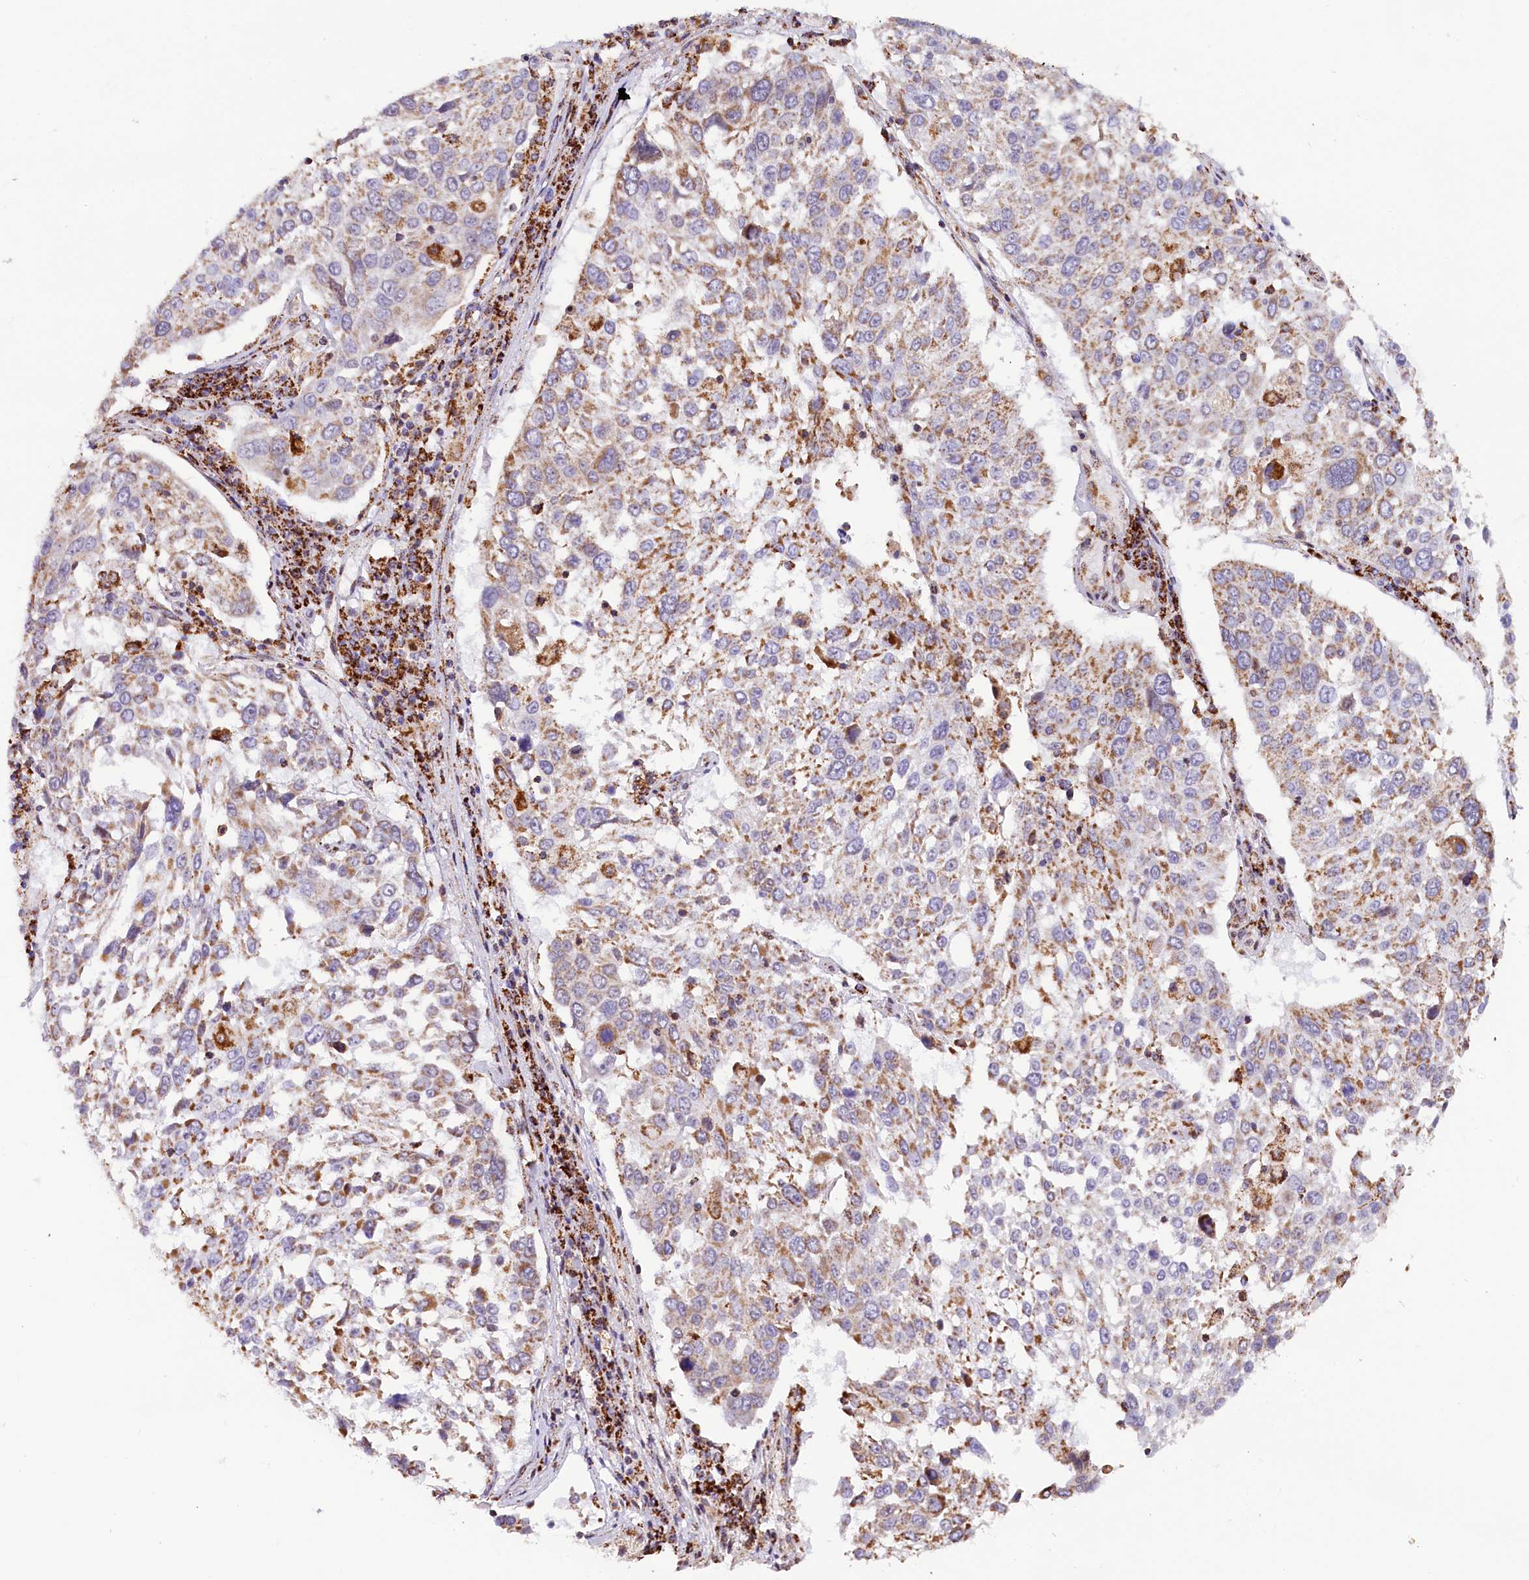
{"staining": {"intensity": "moderate", "quantity": "25%-75%", "location": "cytoplasmic/membranous"}, "tissue": "lung cancer", "cell_type": "Tumor cells", "image_type": "cancer", "snomed": [{"axis": "morphology", "description": "Squamous cell carcinoma, NOS"}, {"axis": "topography", "description": "Lung"}], "caption": "Lung cancer (squamous cell carcinoma) stained with immunohistochemistry (IHC) exhibits moderate cytoplasmic/membranous expression in approximately 25%-75% of tumor cells. (Brightfield microscopy of DAB IHC at high magnification).", "gene": "NDUFA8", "patient": {"sex": "male", "age": 65}}